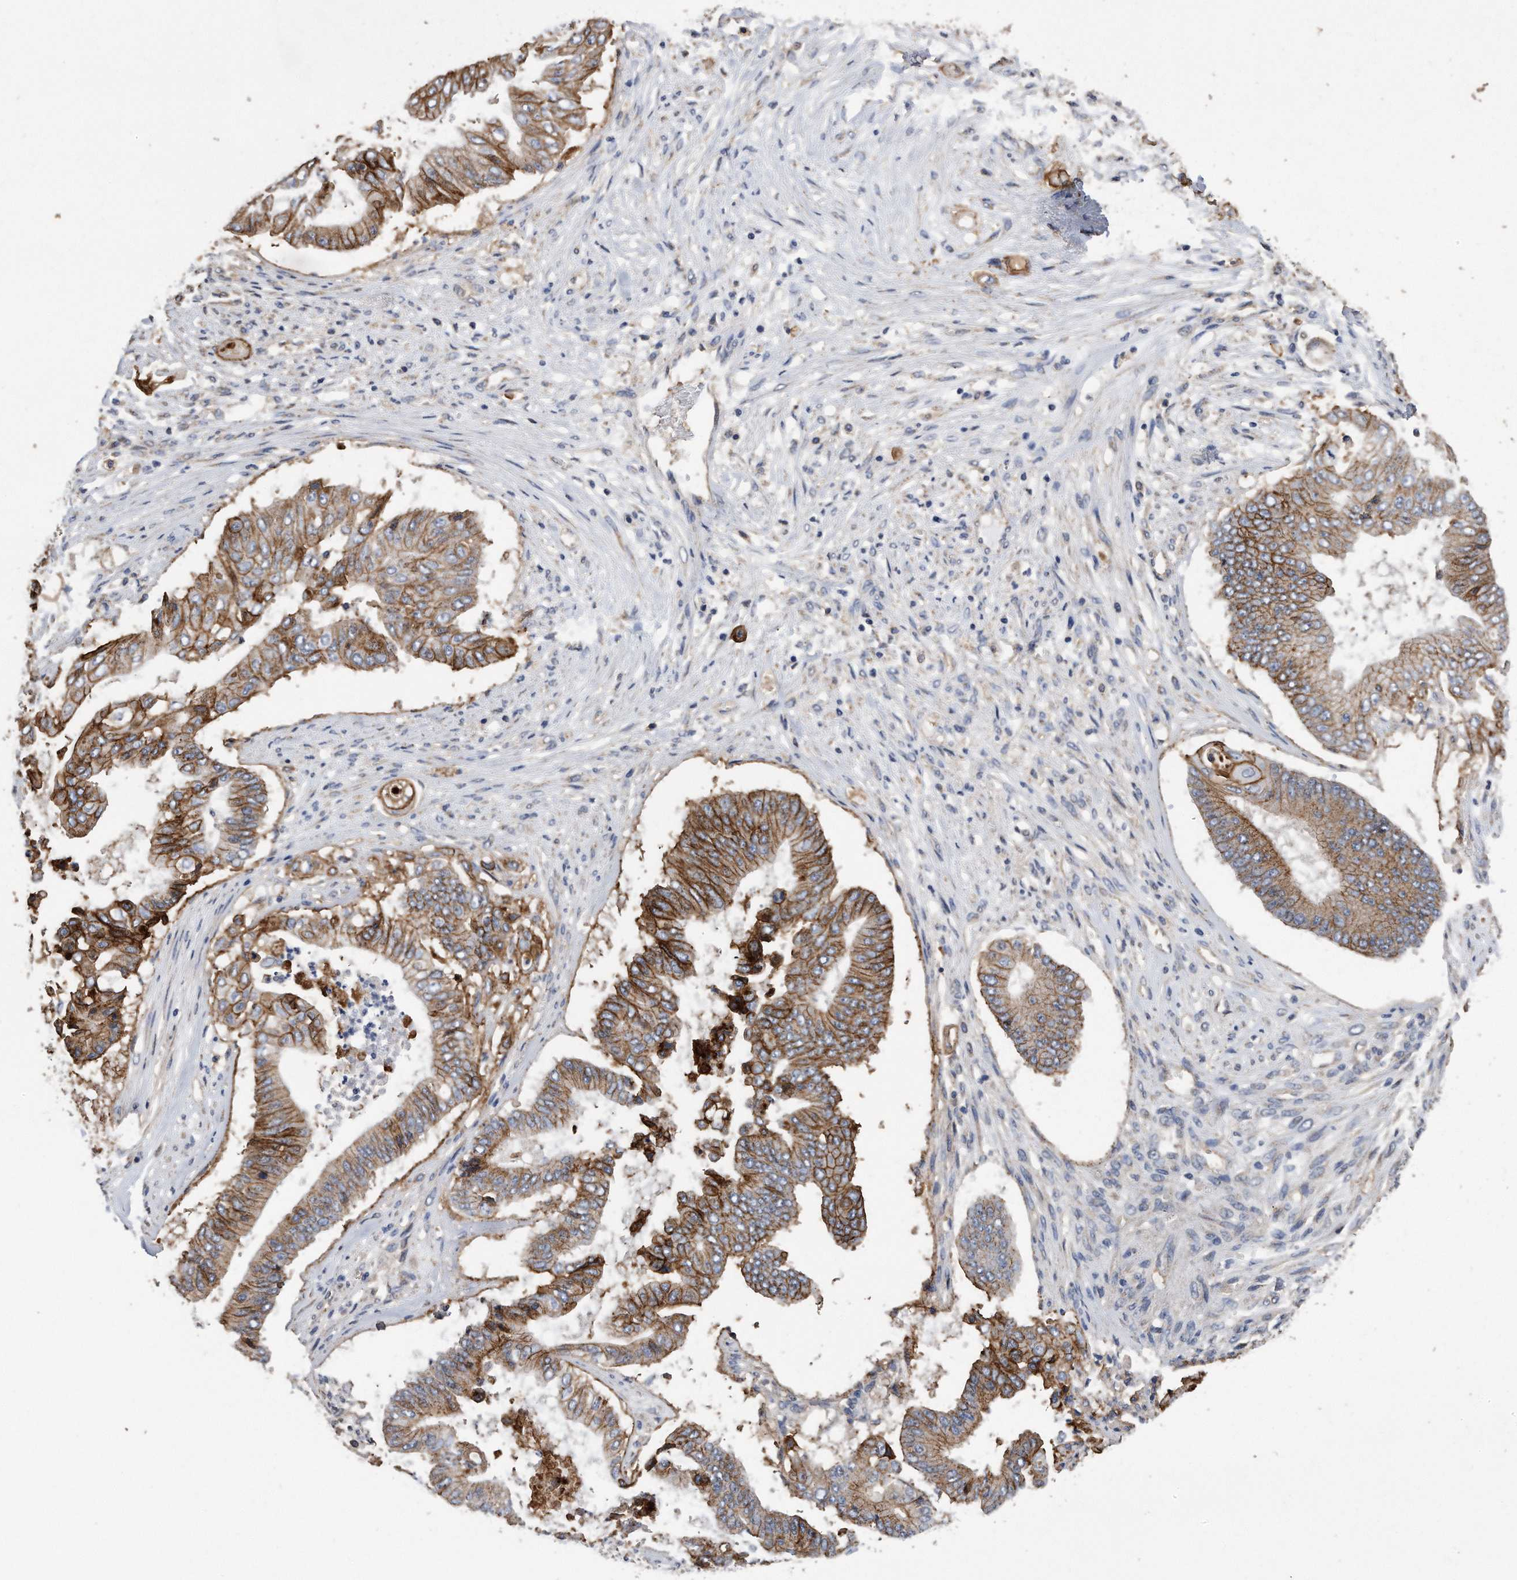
{"staining": {"intensity": "strong", "quantity": ">75%", "location": "cytoplasmic/membranous"}, "tissue": "pancreatic cancer", "cell_type": "Tumor cells", "image_type": "cancer", "snomed": [{"axis": "morphology", "description": "Adenocarcinoma, NOS"}, {"axis": "topography", "description": "Pancreas"}], "caption": "Strong cytoplasmic/membranous protein positivity is present in approximately >75% of tumor cells in pancreatic cancer (adenocarcinoma).", "gene": "CDCP1", "patient": {"sex": "female", "age": 77}}